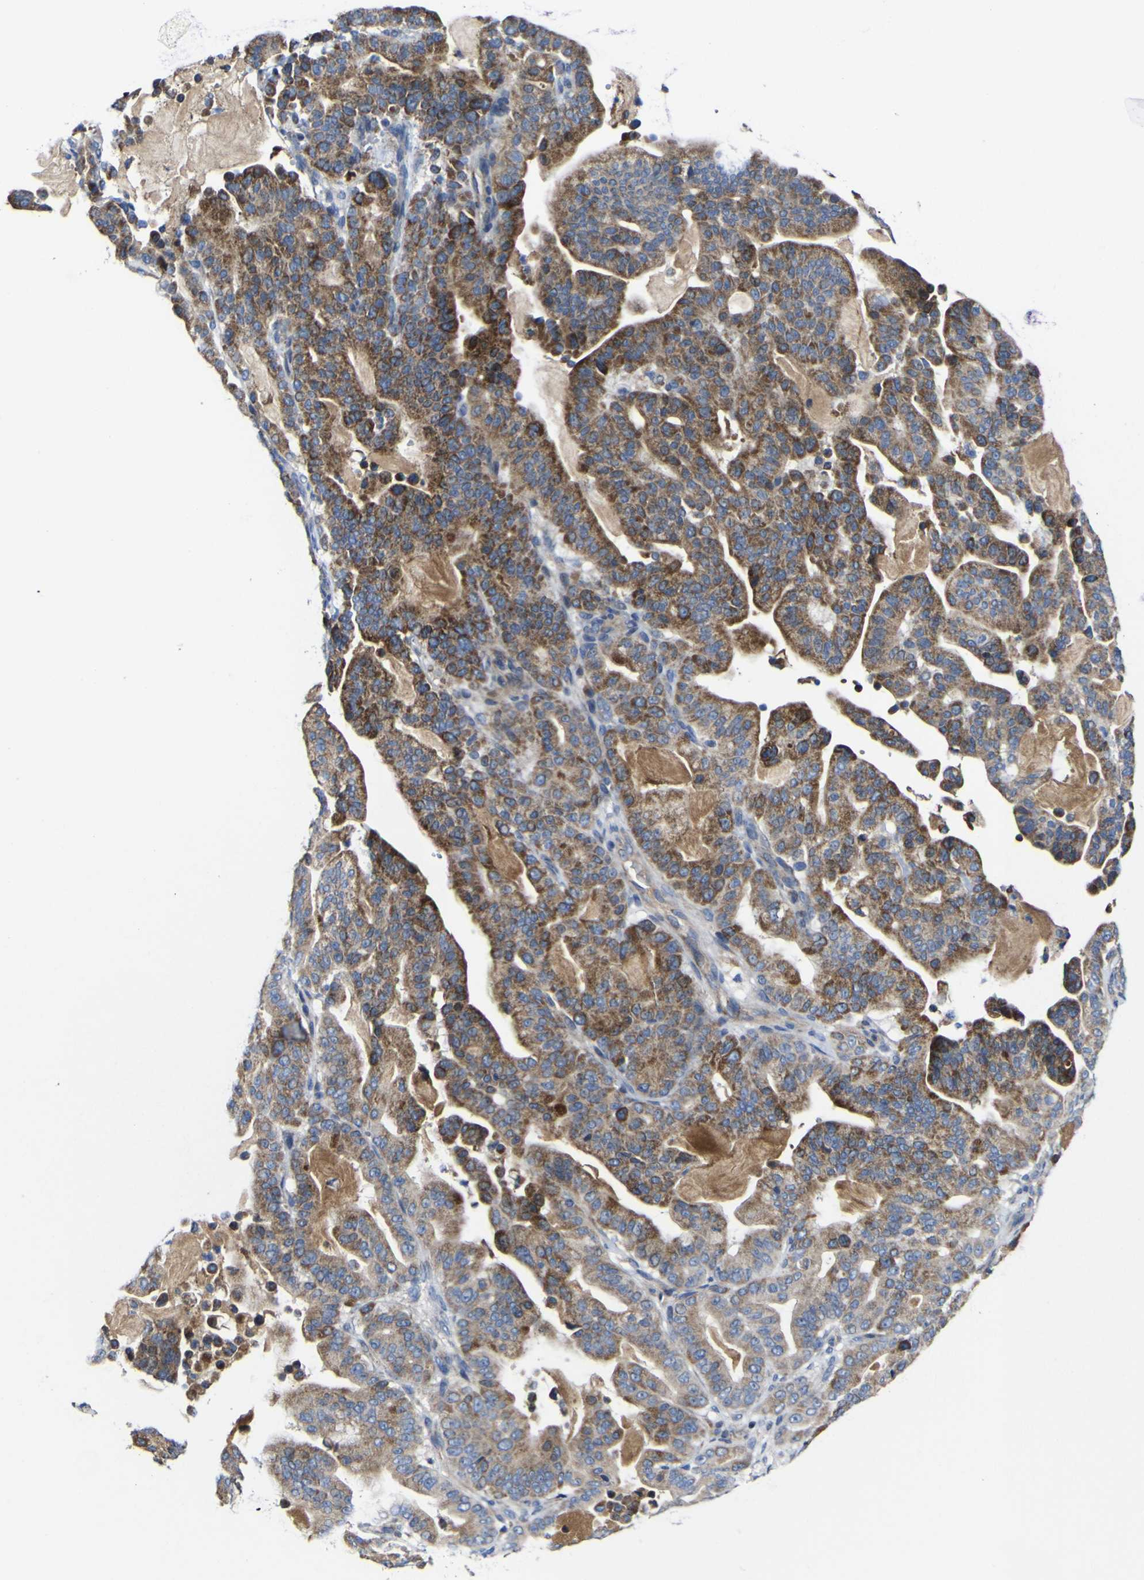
{"staining": {"intensity": "moderate", "quantity": ">75%", "location": "cytoplasmic/membranous"}, "tissue": "pancreatic cancer", "cell_type": "Tumor cells", "image_type": "cancer", "snomed": [{"axis": "morphology", "description": "Adenocarcinoma, NOS"}, {"axis": "topography", "description": "Pancreas"}], "caption": "This is a micrograph of immunohistochemistry (IHC) staining of pancreatic adenocarcinoma, which shows moderate expression in the cytoplasmic/membranous of tumor cells.", "gene": "CCDC90B", "patient": {"sex": "male", "age": 63}}